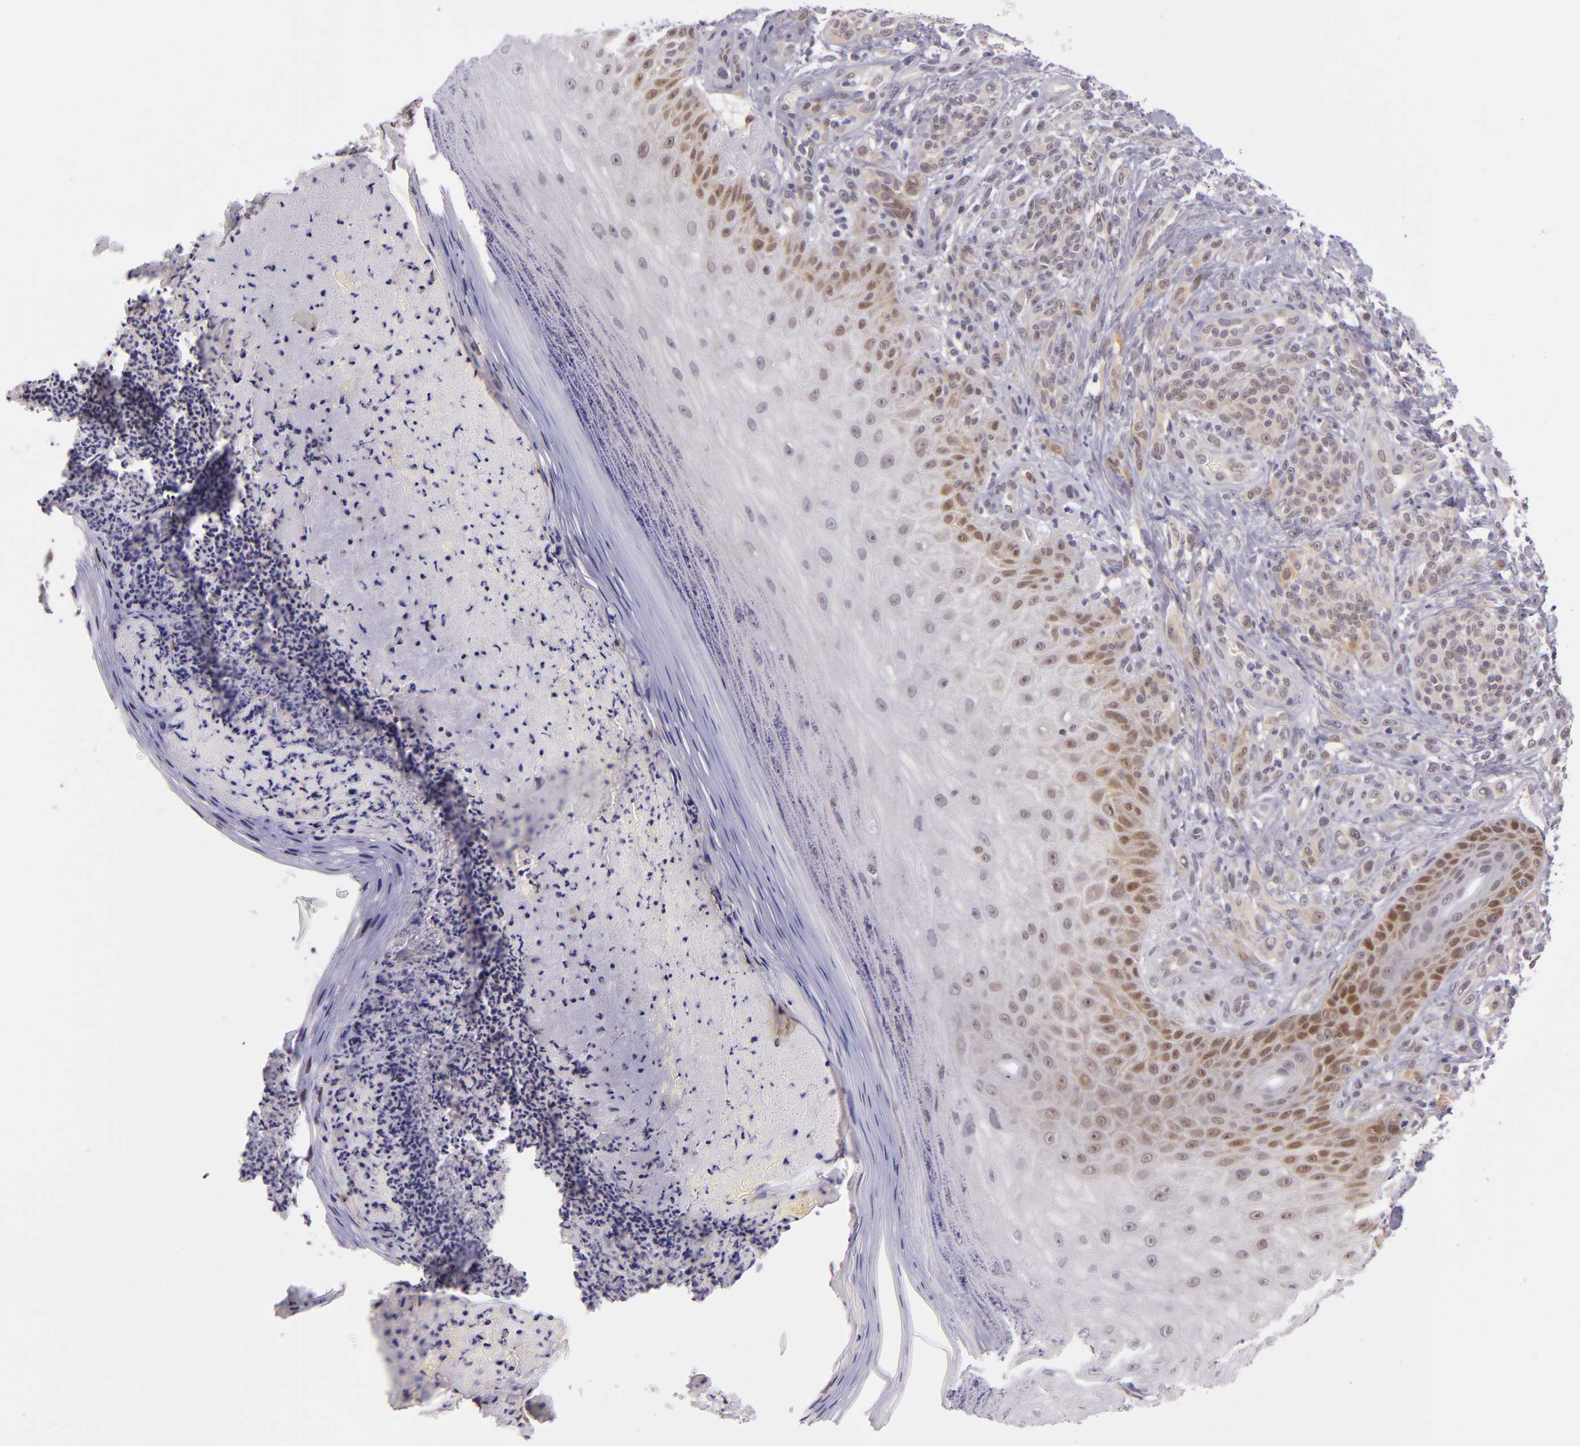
{"staining": {"intensity": "weak", "quantity": "25%-75%", "location": "cytoplasmic/membranous,nuclear"}, "tissue": "melanoma", "cell_type": "Tumor cells", "image_type": "cancer", "snomed": [{"axis": "morphology", "description": "Malignant melanoma, NOS"}, {"axis": "topography", "description": "Skin"}], "caption": "Immunohistochemistry (IHC) image of neoplastic tissue: melanoma stained using IHC demonstrates low levels of weak protein expression localized specifically in the cytoplasmic/membranous and nuclear of tumor cells, appearing as a cytoplasmic/membranous and nuclear brown color.", "gene": "CSE1L", "patient": {"sex": "male", "age": 57}}